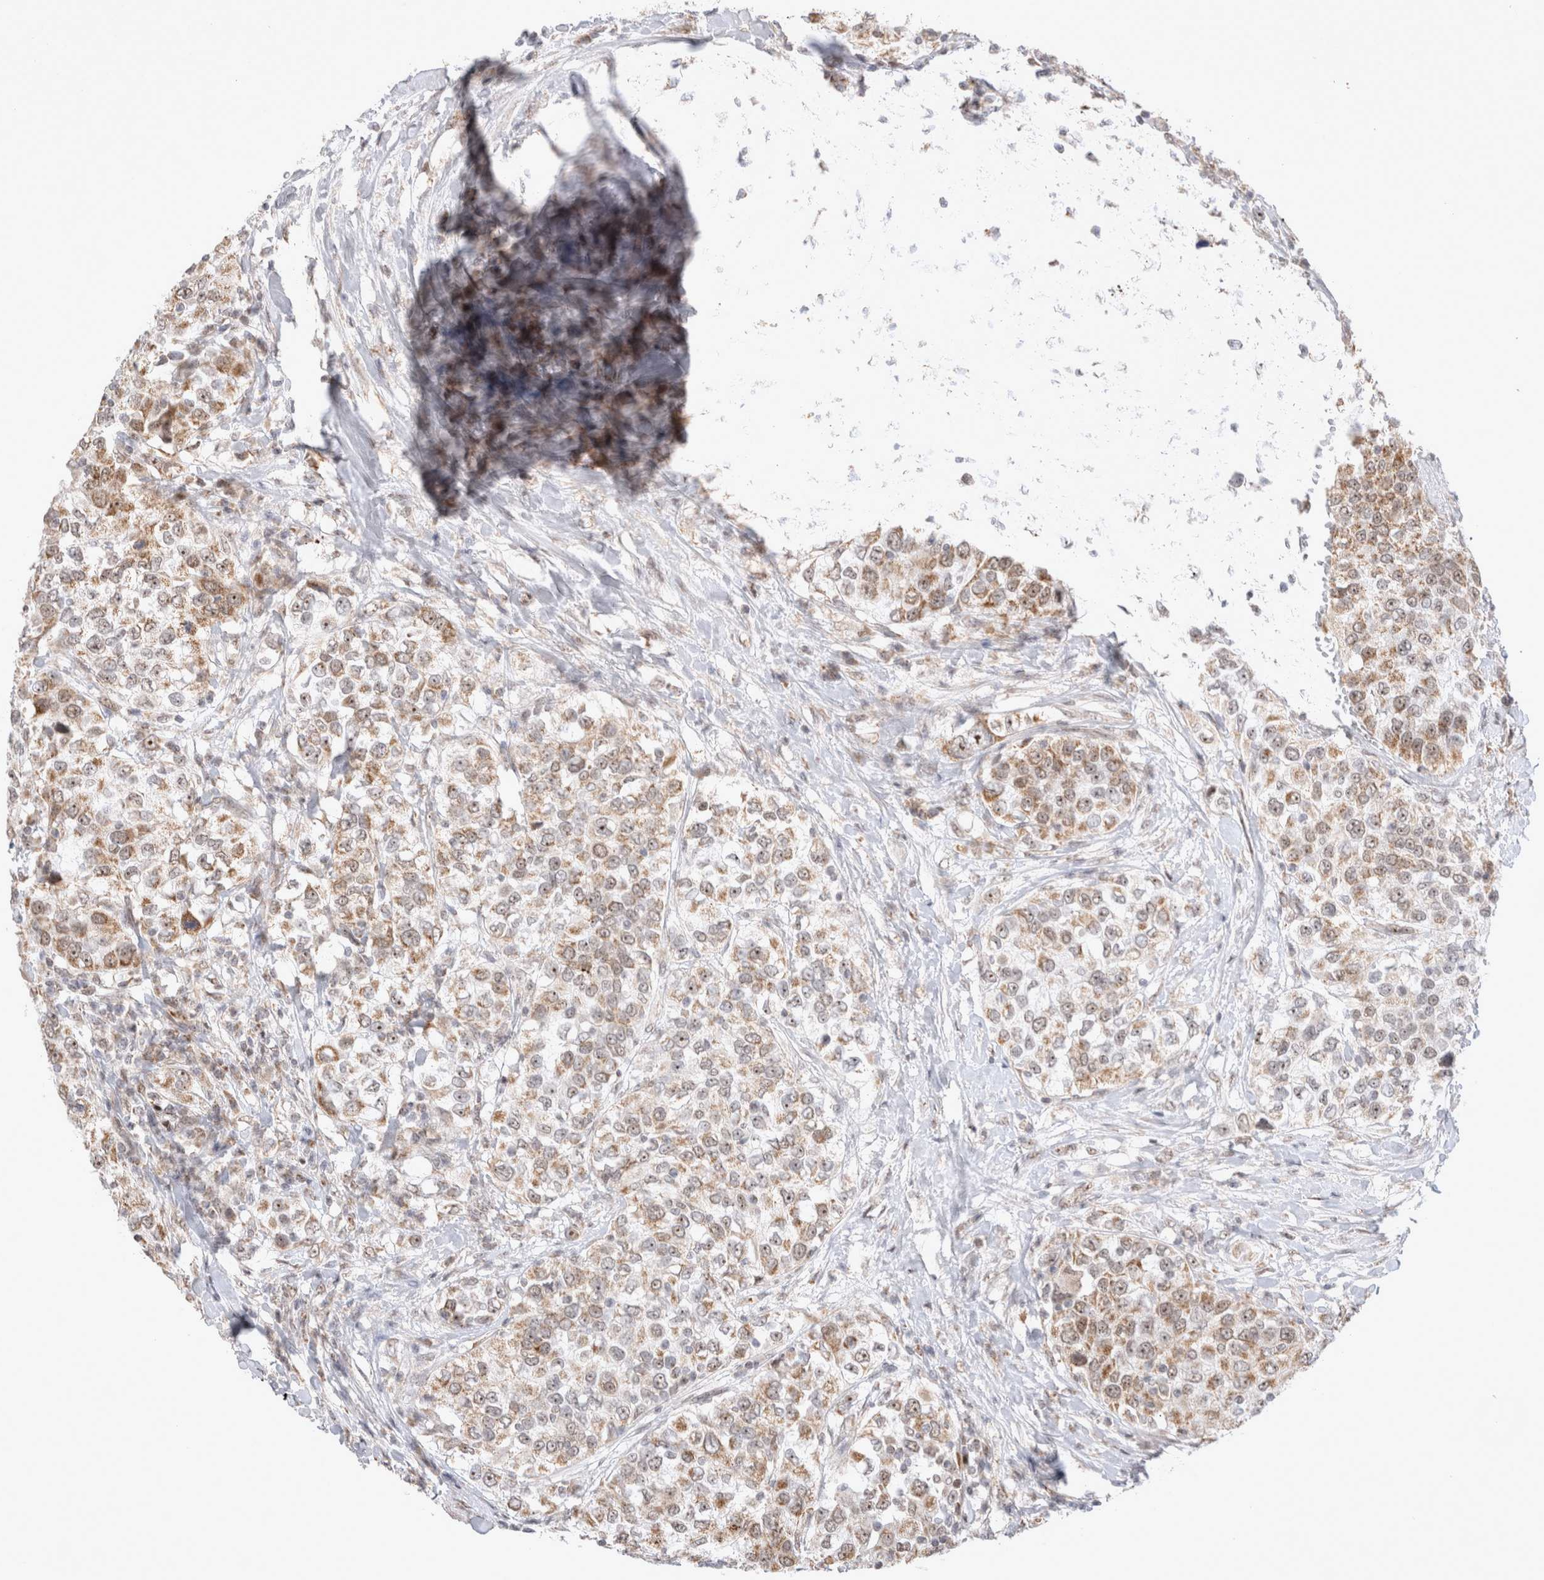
{"staining": {"intensity": "moderate", "quantity": ">75%", "location": "cytoplasmic/membranous,nuclear"}, "tissue": "urothelial cancer", "cell_type": "Tumor cells", "image_type": "cancer", "snomed": [{"axis": "morphology", "description": "Urothelial carcinoma, High grade"}, {"axis": "topography", "description": "Urinary bladder"}], "caption": "Urothelial cancer was stained to show a protein in brown. There is medium levels of moderate cytoplasmic/membranous and nuclear expression in approximately >75% of tumor cells.", "gene": "MRPL37", "patient": {"sex": "female", "age": 80}}